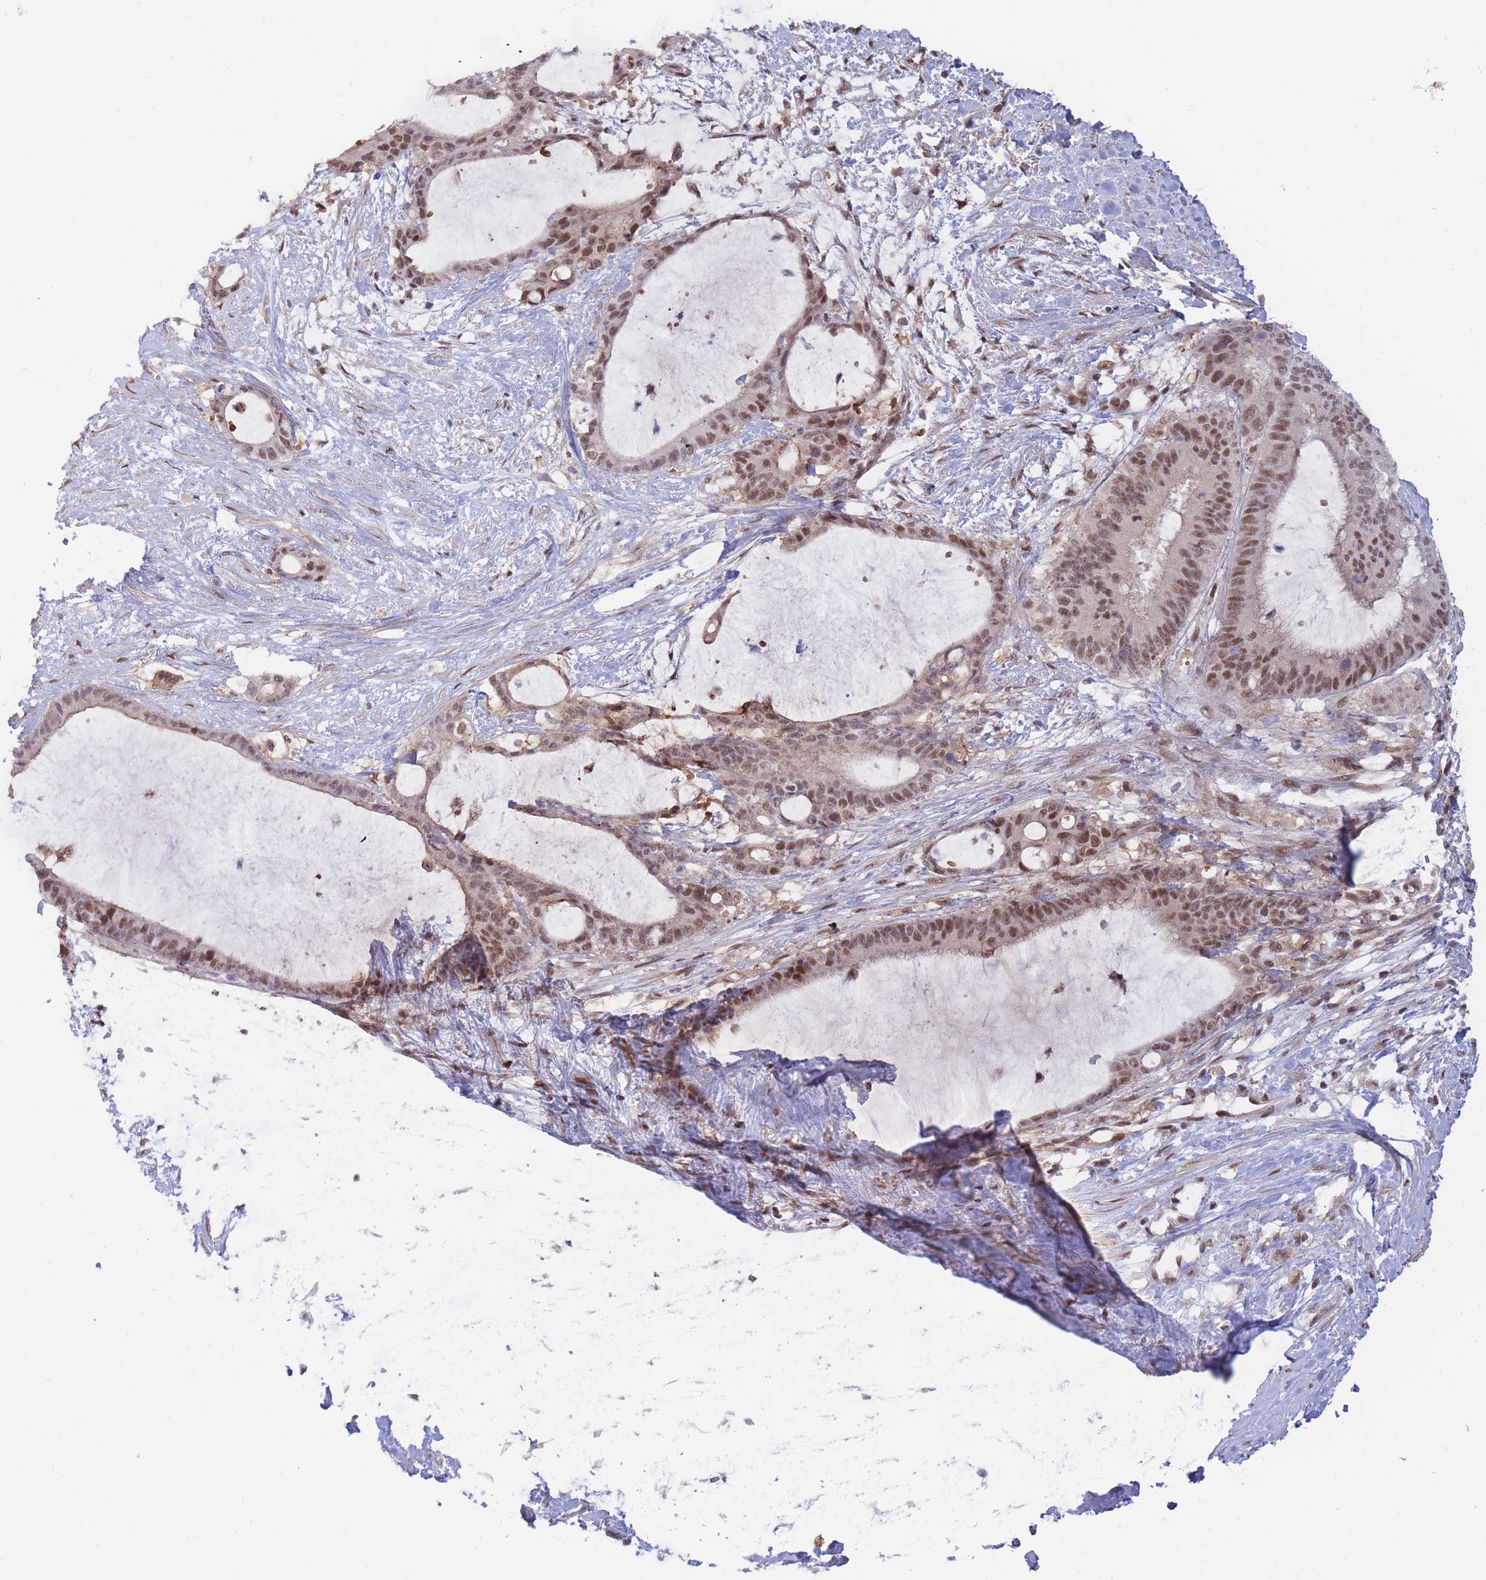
{"staining": {"intensity": "moderate", "quantity": ">75%", "location": "cytoplasmic/membranous,nuclear"}, "tissue": "liver cancer", "cell_type": "Tumor cells", "image_type": "cancer", "snomed": [{"axis": "morphology", "description": "Normal tissue, NOS"}, {"axis": "morphology", "description": "Cholangiocarcinoma"}, {"axis": "topography", "description": "Liver"}, {"axis": "topography", "description": "Peripheral nerve tissue"}], "caption": "DAB immunohistochemical staining of liver cancer demonstrates moderate cytoplasmic/membranous and nuclear protein positivity in approximately >75% of tumor cells. (Brightfield microscopy of DAB IHC at high magnification).", "gene": "BOD1L1", "patient": {"sex": "female", "age": 73}}